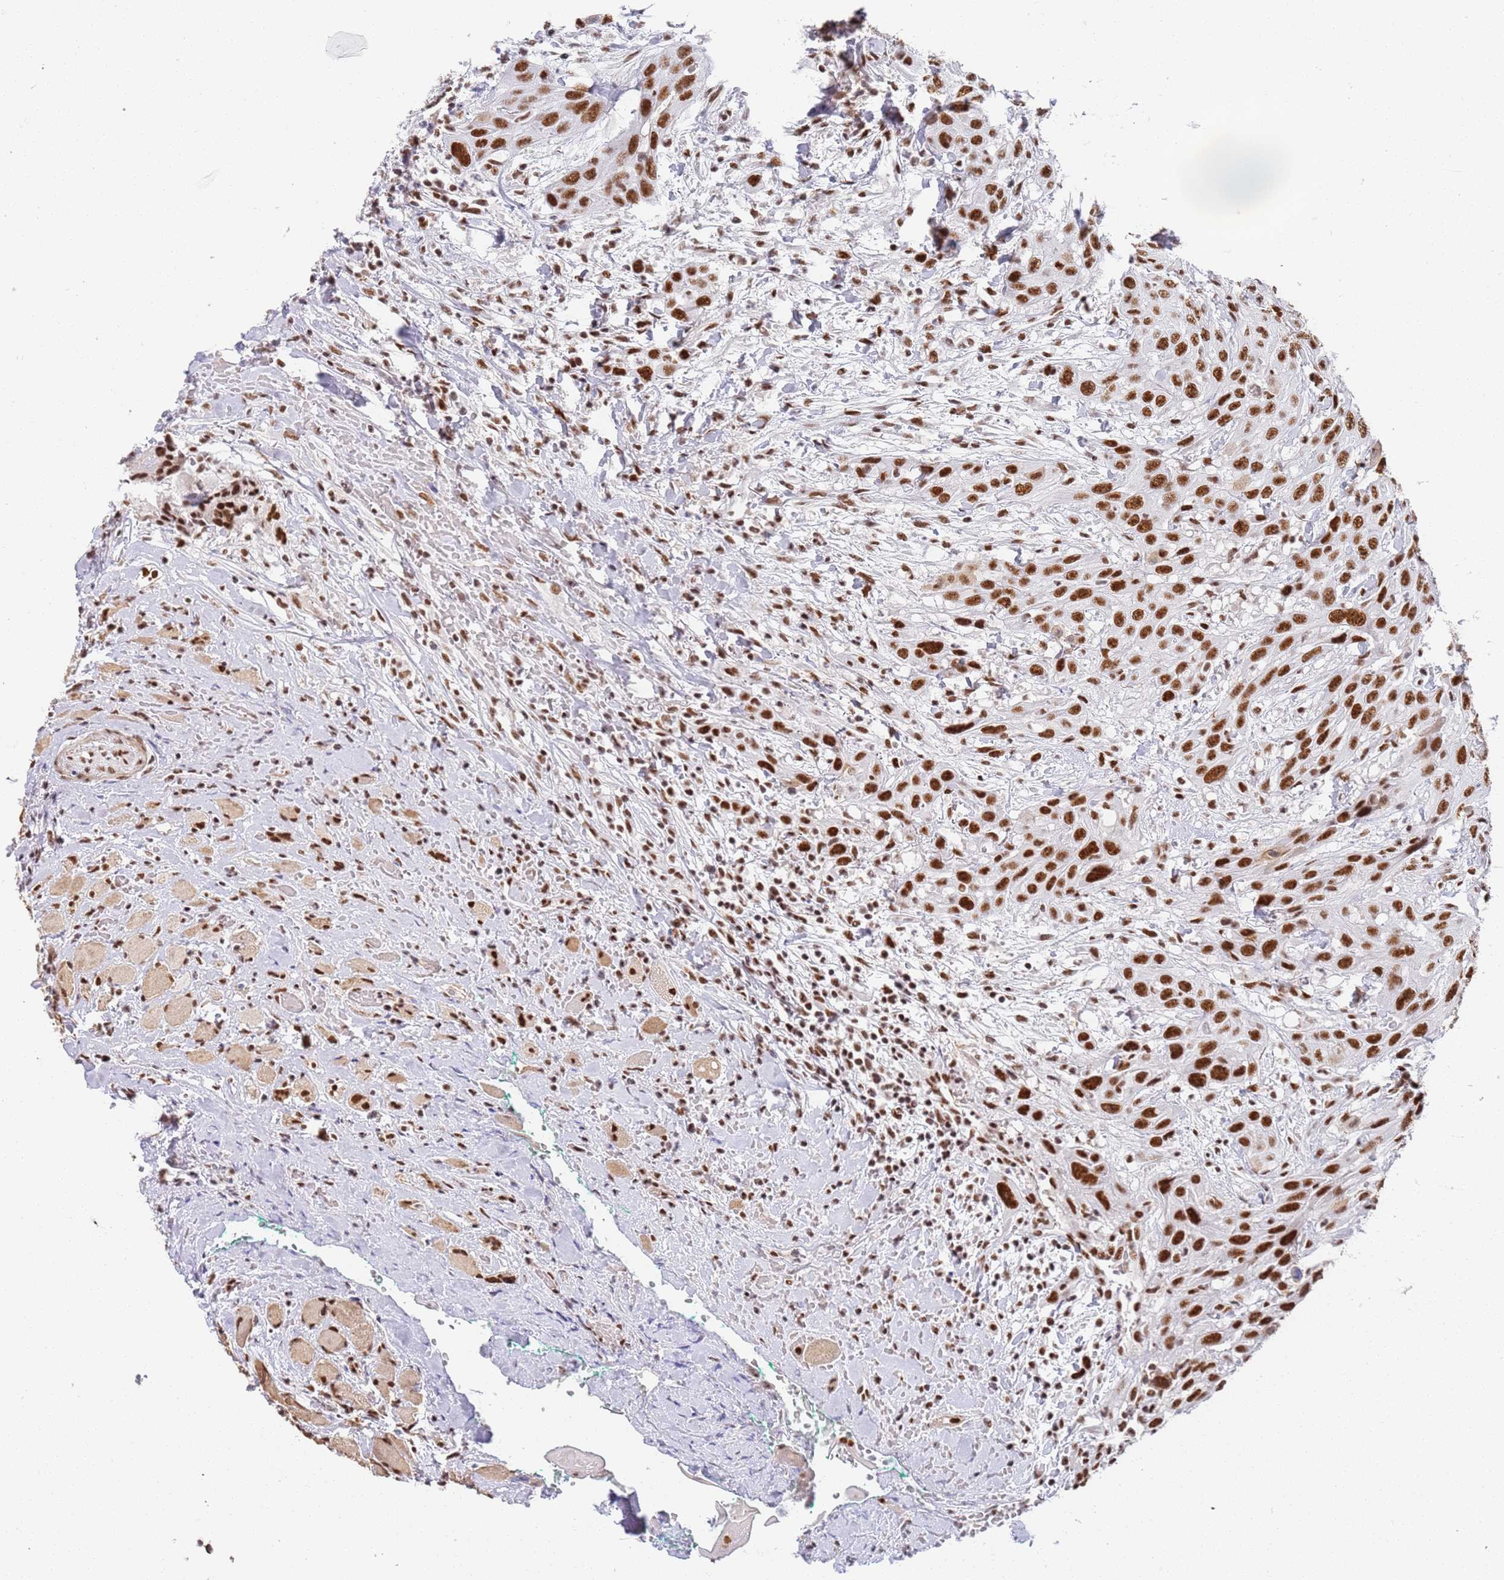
{"staining": {"intensity": "strong", "quantity": ">75%", "location": "nuclear"}, "tissue": "head and neck cancer", "cell_type": "Tumor cells", "image_type": "cancer", "snomed": [{"axis": "morphology", "description": "Squamous cell carcinoma, NOS"}, {"axis": "topography", "description": "Head-Neck"}], "caption": "A high amount of strong nuclear staining is appreciated in about >75% of tumor cells in squamous cell carcinoma (head and neck) tissue.", "gene": "AKAP8L", "patient": {"sex": "male", "age": 81}}